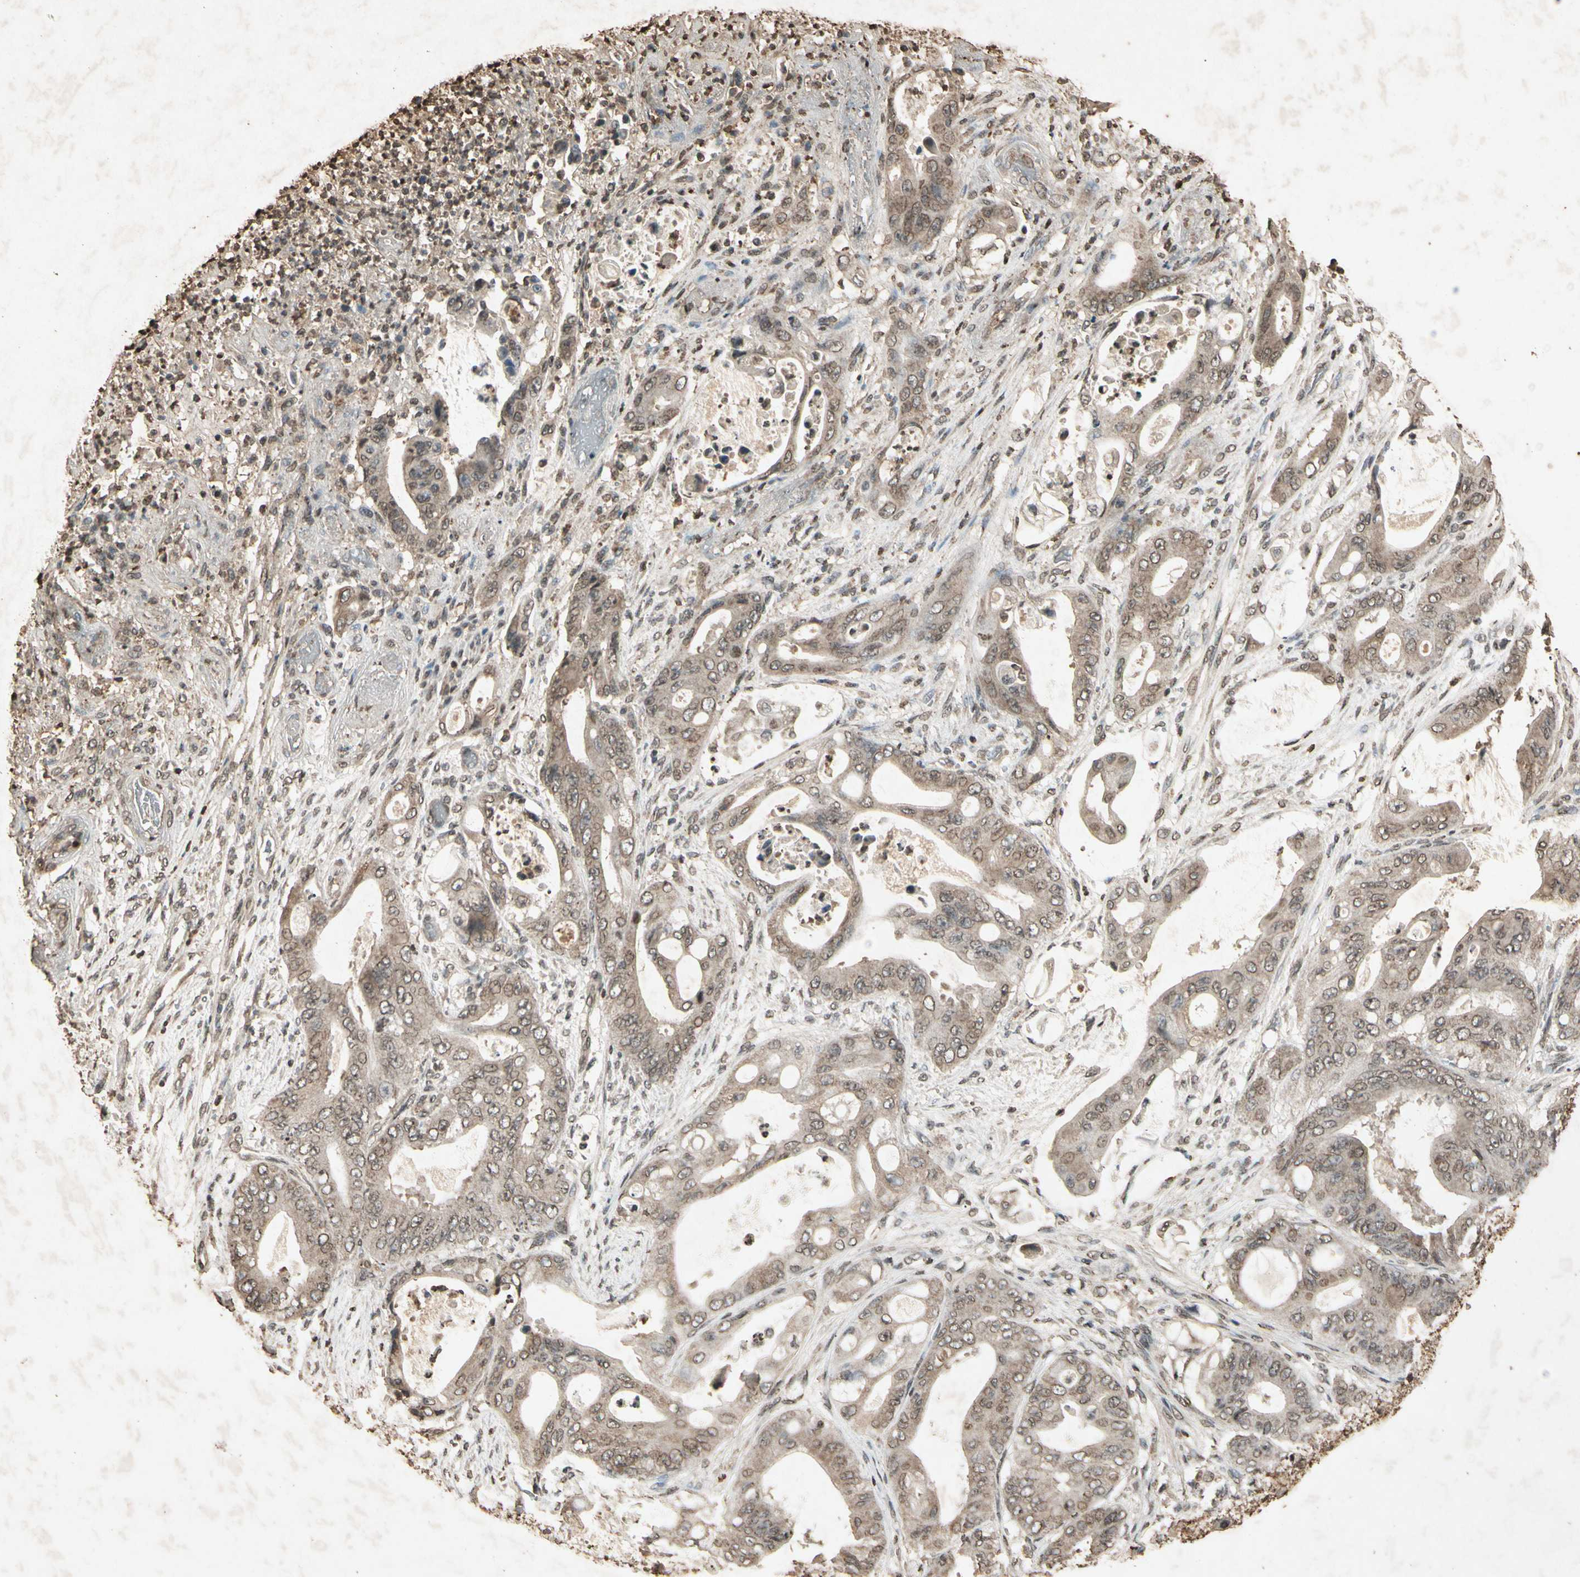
{"staining": {"intensity": "weak", "quantity": "25%-75%", "location": "cytoplasmic/membranous"}, "tissue": "stomach cancer", "cell_type": "Tumor cells", "image_type": "cancer", "snomed": [{"axis": "morphology", "description": "Adenocarcinoma, NOS"}, {"axis": "topography", "description": "Stomach"}], "caption": "Immunohistochemical staining of human stomach cancer (adenocarcinoma) demonstrates low levels of weak cytoplasmic/membranous protein staining in approximately 25%-75% of tumor cells. (DAB (3,3'-diaminobenzidine) = brown stain, brightfield microscopy at high magnification).", "gene": "GC", "patient": {"sex": "female", "age": 73}}